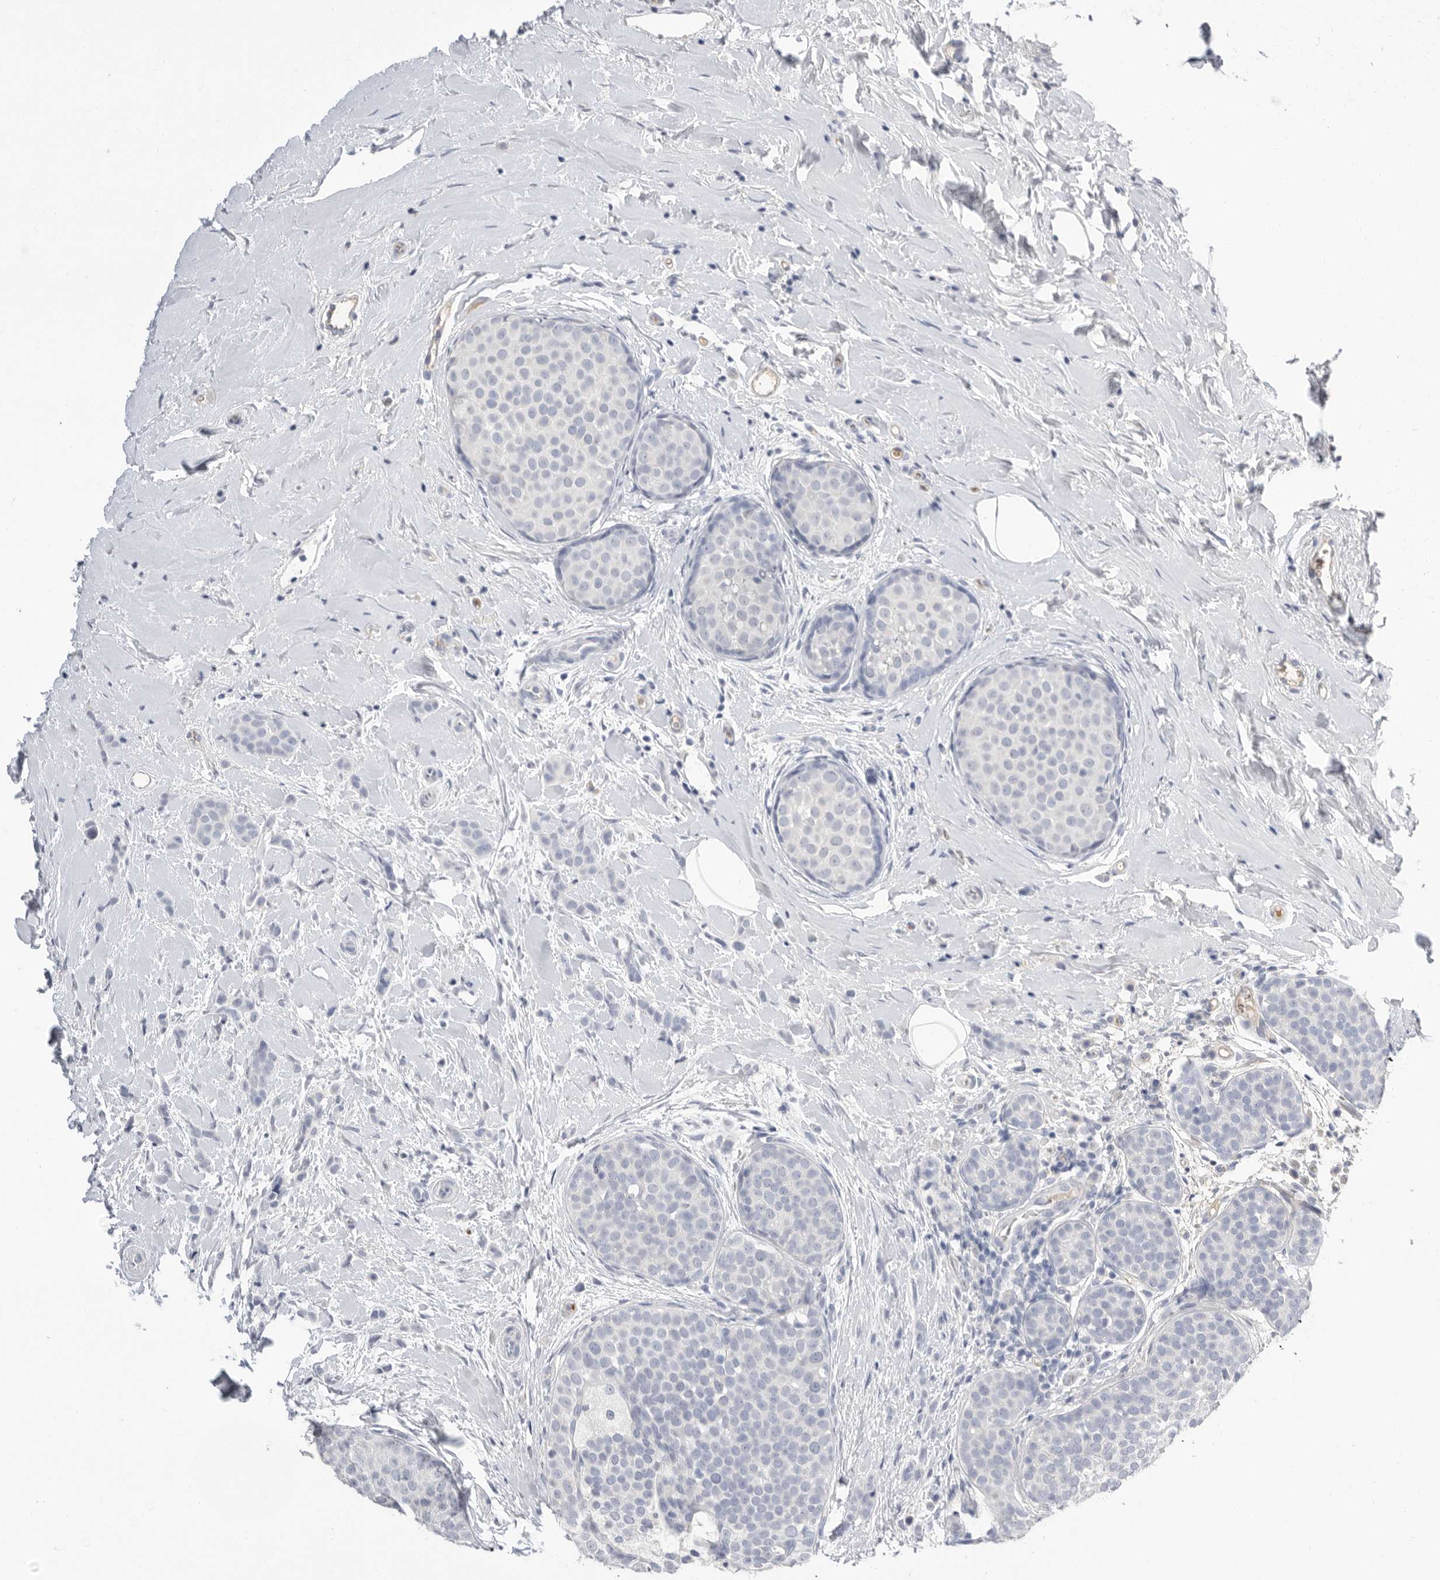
{"staining": {"intensity": "negative", "quantity": "none", "location": "none"}, "tissue": "breast cancer", "cell_type": "Tumor cells", "image_type": "cancer", "snomed": [{"axis": "morphology", "description": "Lobular carcinoma, in situ"}, {"axis": "morphology", "description": "Lobular carcinoma"}, {"axis": "topography", "description": "Breast"}], "caption": "Tumor cells are negative for brown protein staining in breast lobular carcinoma.", "gene": "APOA2", "patient": {"sex": "female", "age": 41}}